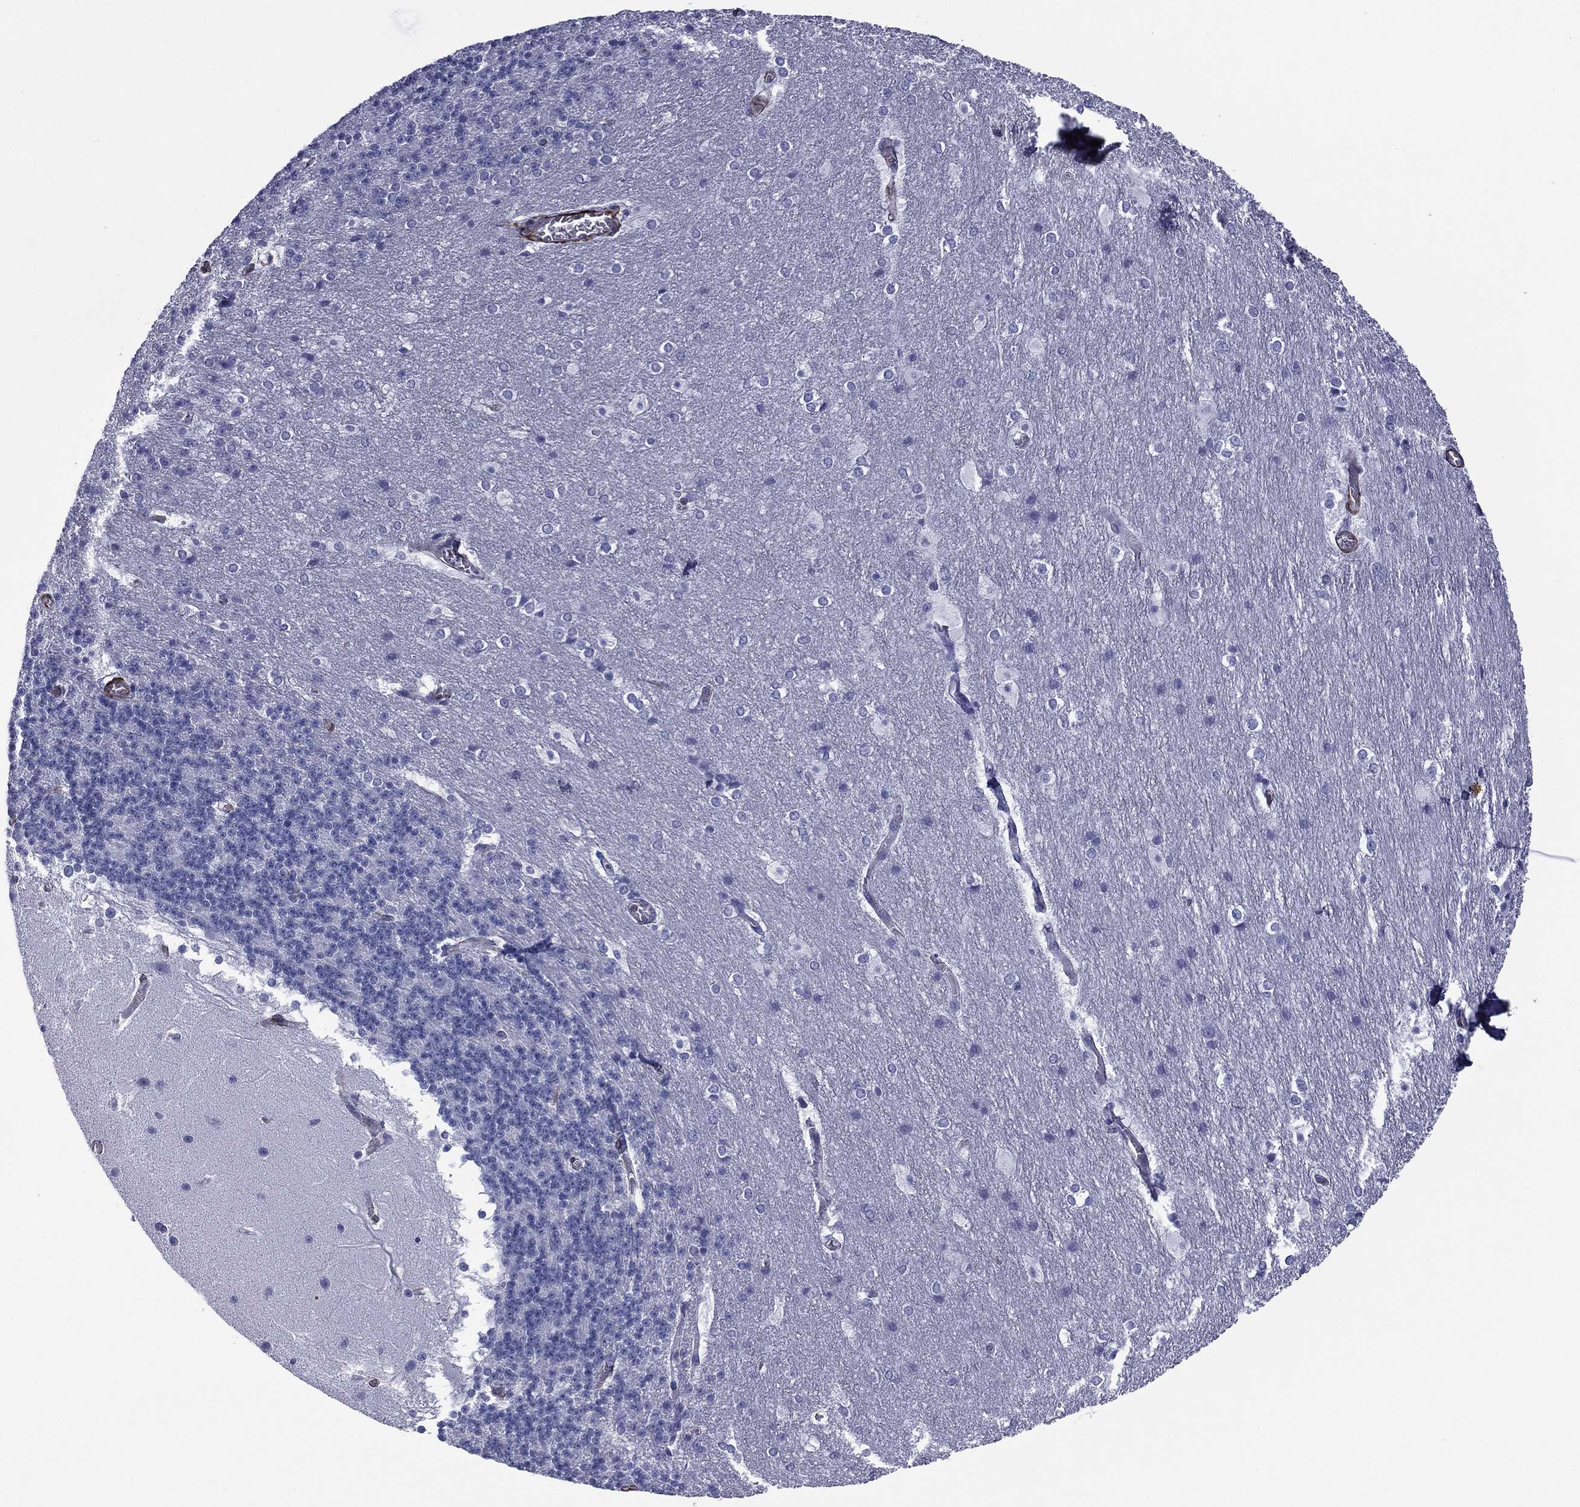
{"staining": {"intensity": "negative", "quantity": "none", "location": "none"}, "tissue": "cerebellum", "cell_type": "Cells in granular layer", "image_type": "normal", "snomed": [{"axis": "morphology", "description": "Normal tissue, NOS"}, {"axis": "topography", "description": "Cerebellum"}], "caption": "There is no significant staining in cells in granular layer of cerebellum. (Stains: DAB immunohistochemistry with hematoxylin counter stain, Microscopy: brightfield microscopy at high magnification).", "gene": "CAVIN3", "patient": {"sex": "female", "age": 19}}